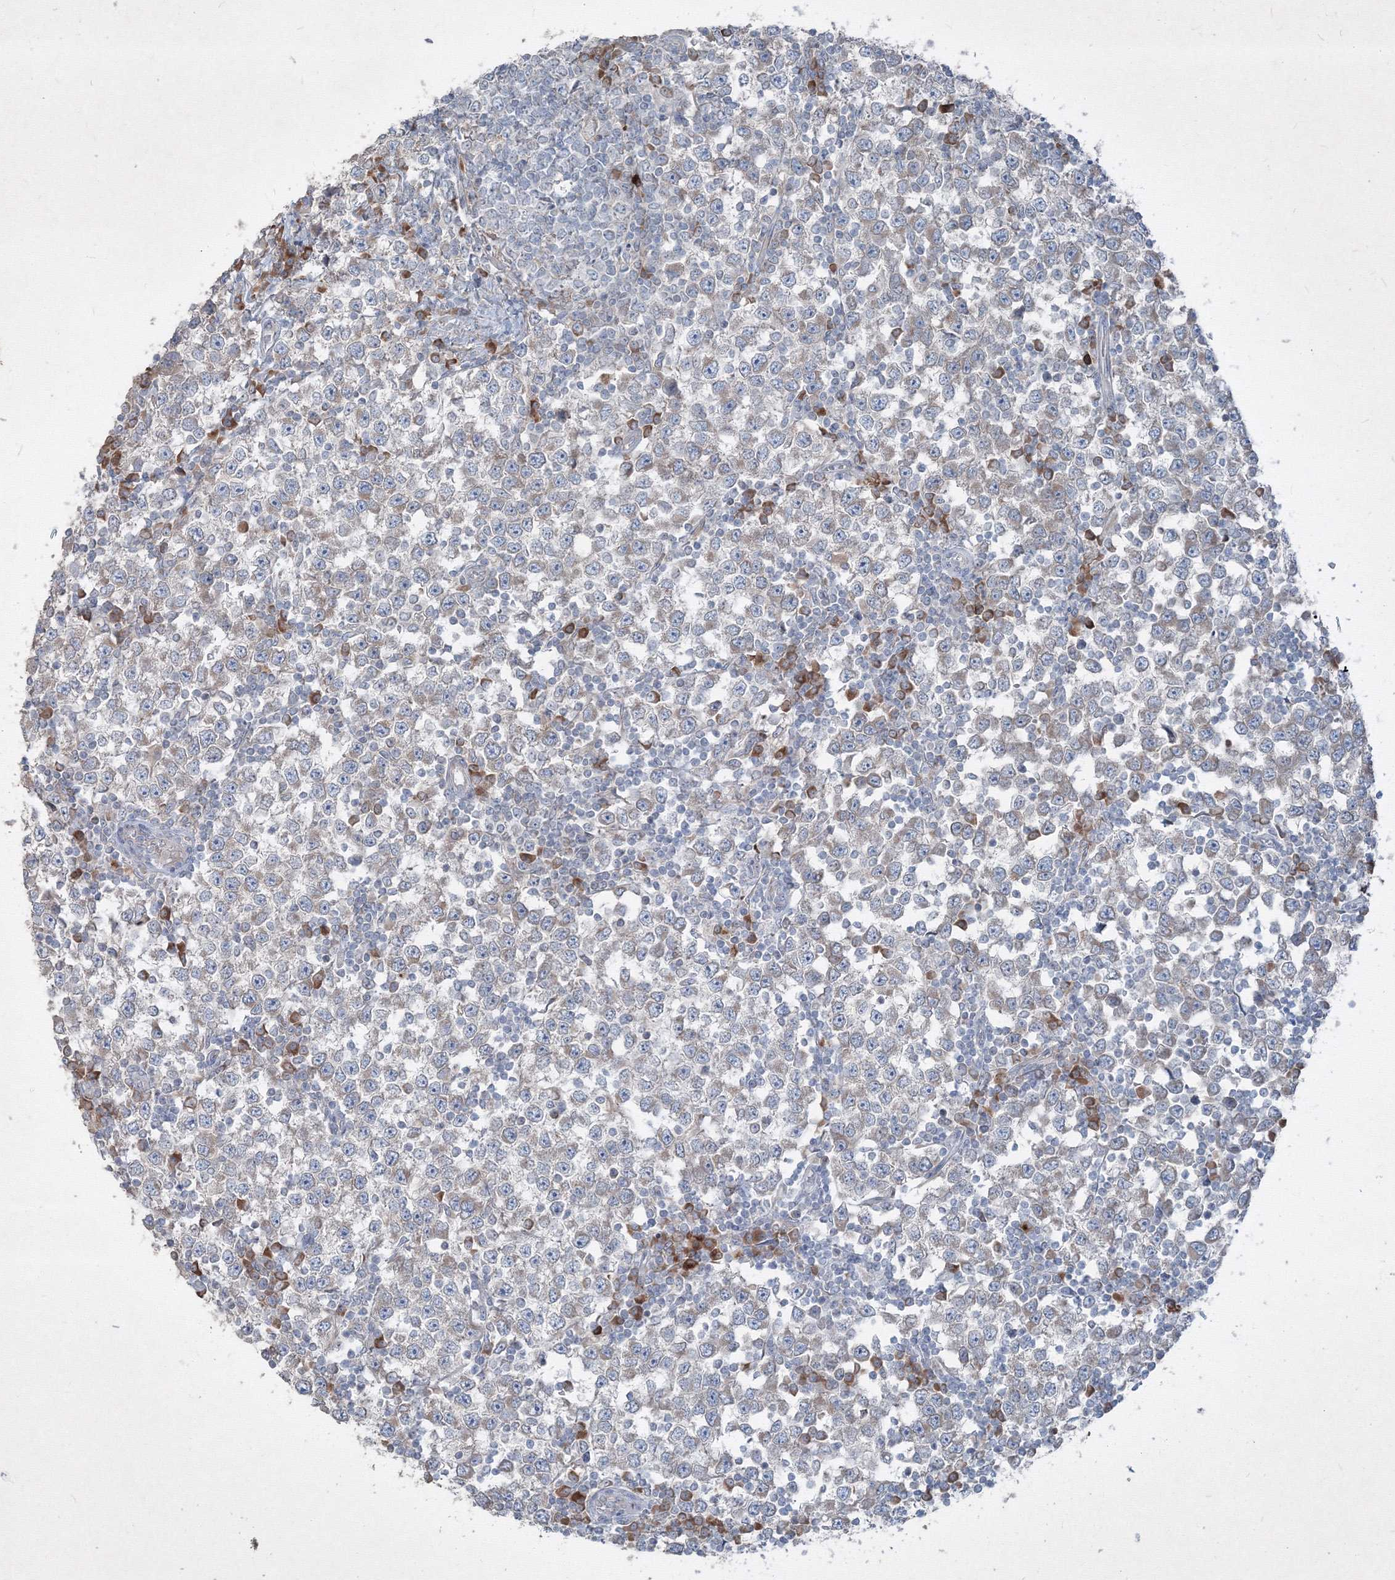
{"staining": {"intensity": "weak", "quantity": "25%-75%", "location": "cytoplasmic/membranous"}, "tissue": "testis cancer", "cell_type": "Tumor cells", "image_type": "cancer", "snomed": [{"axis": "morphology", "description": "Seminoma, NOS"}, {"axis": "topography", "description": "Testis"}], "caption": "This is a histology image of immunohistochemistry staining of testis cancer, which shows weak staining in the cytoplasmic/membranous of tumor cells.", "gene": "IFNAR1", "patient": {"sex": "male", "age": 65}}